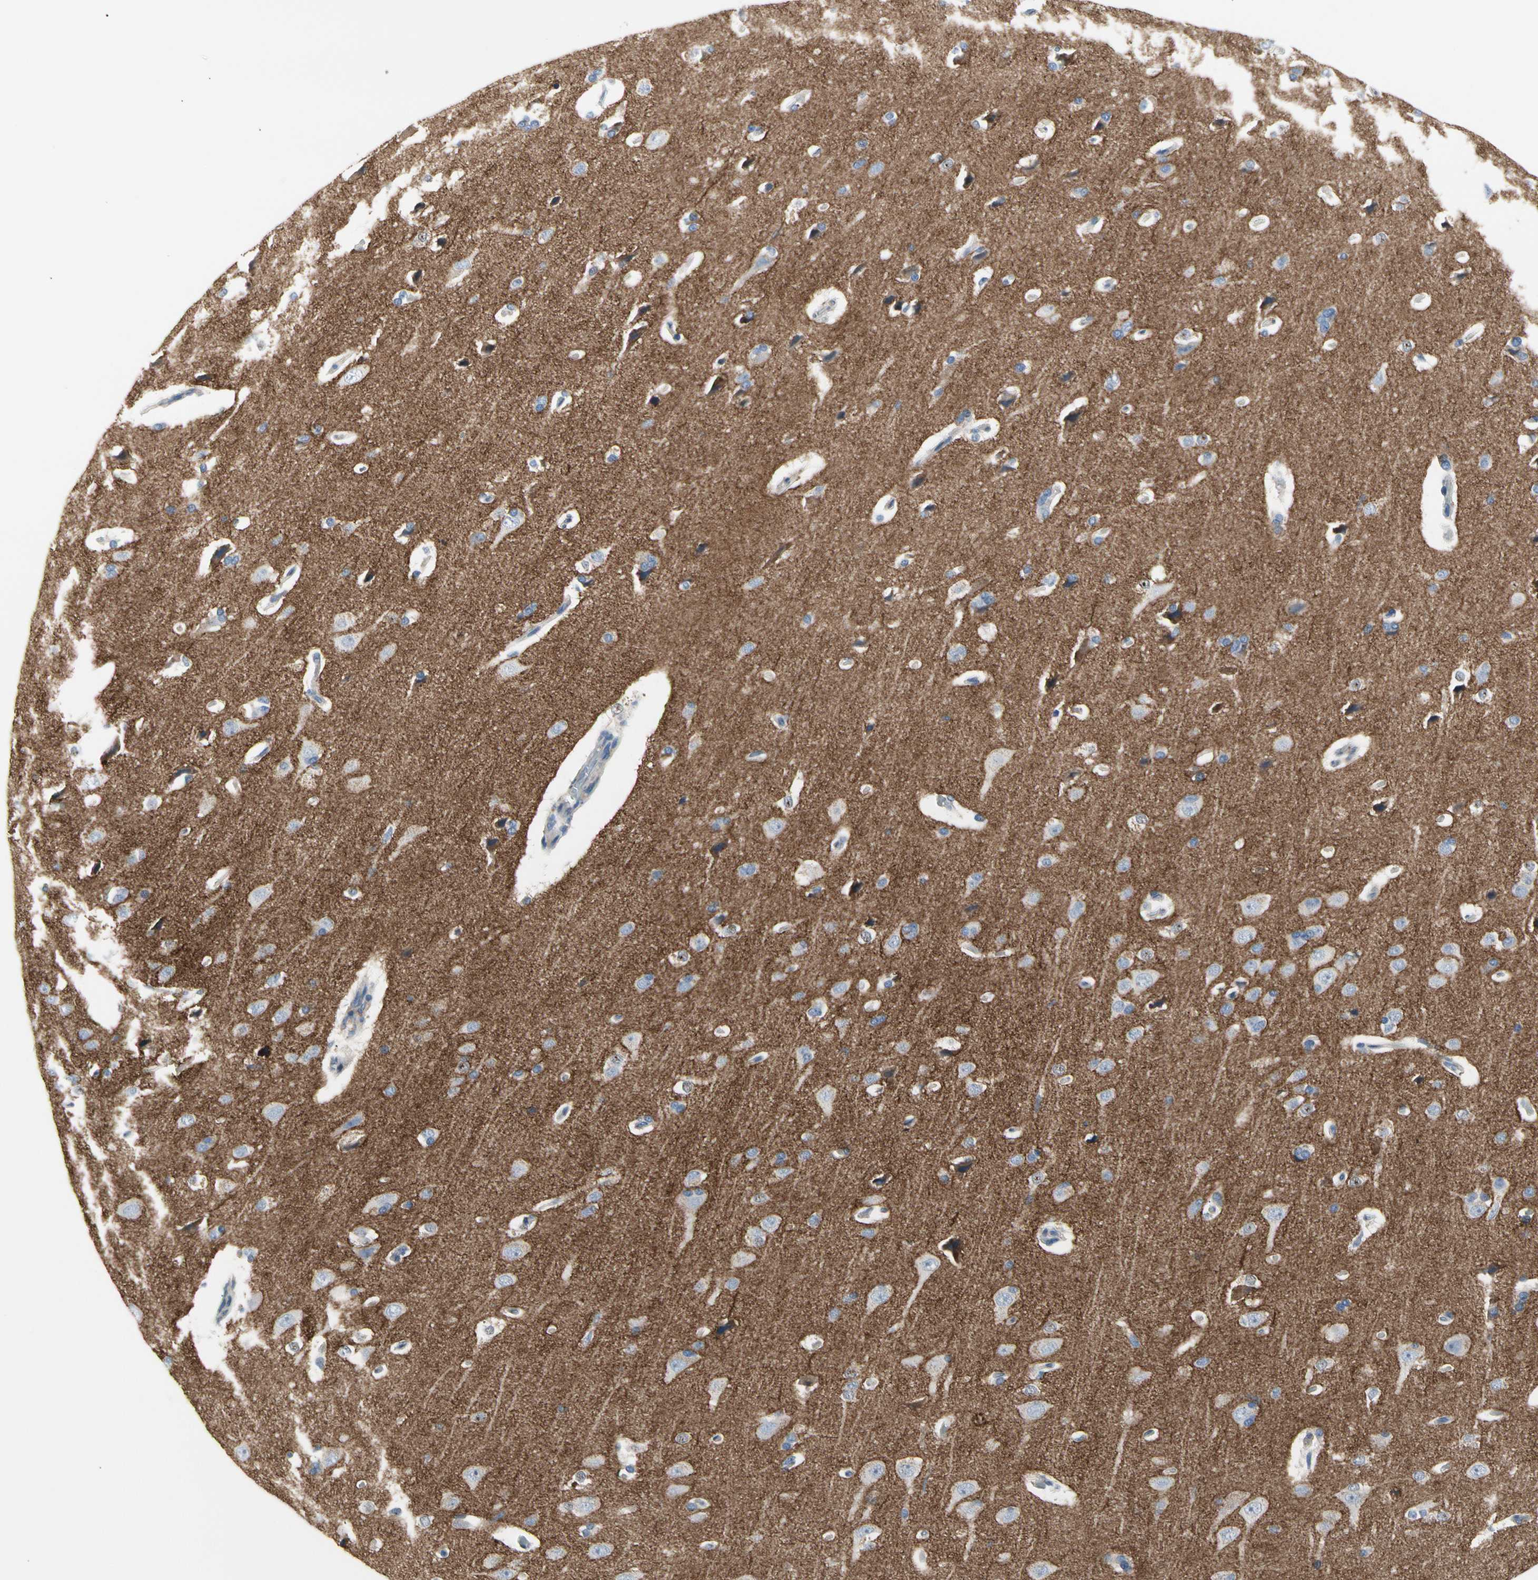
{"staining": {"intensity": "weak", "quantity": "25%-75%", "location": "cytoplasmic/membranous"}, "tissue": "cerebral cortex", "cell_type": "Endothelial cells", "image_type": "normal", "snomed": [{"axis": "morphology", "description": "Normal tissue, NOS"}, {"axis": "topography", "description": "Cerebral cortex"}], "caption": "Endothelial cells show weak cytoplasmic/membranous staining in about 25%-75% of cells in unremarkable cerebral cortex.", "gene": "NFASC", "patient": {"sex": "male", "age": 62}}